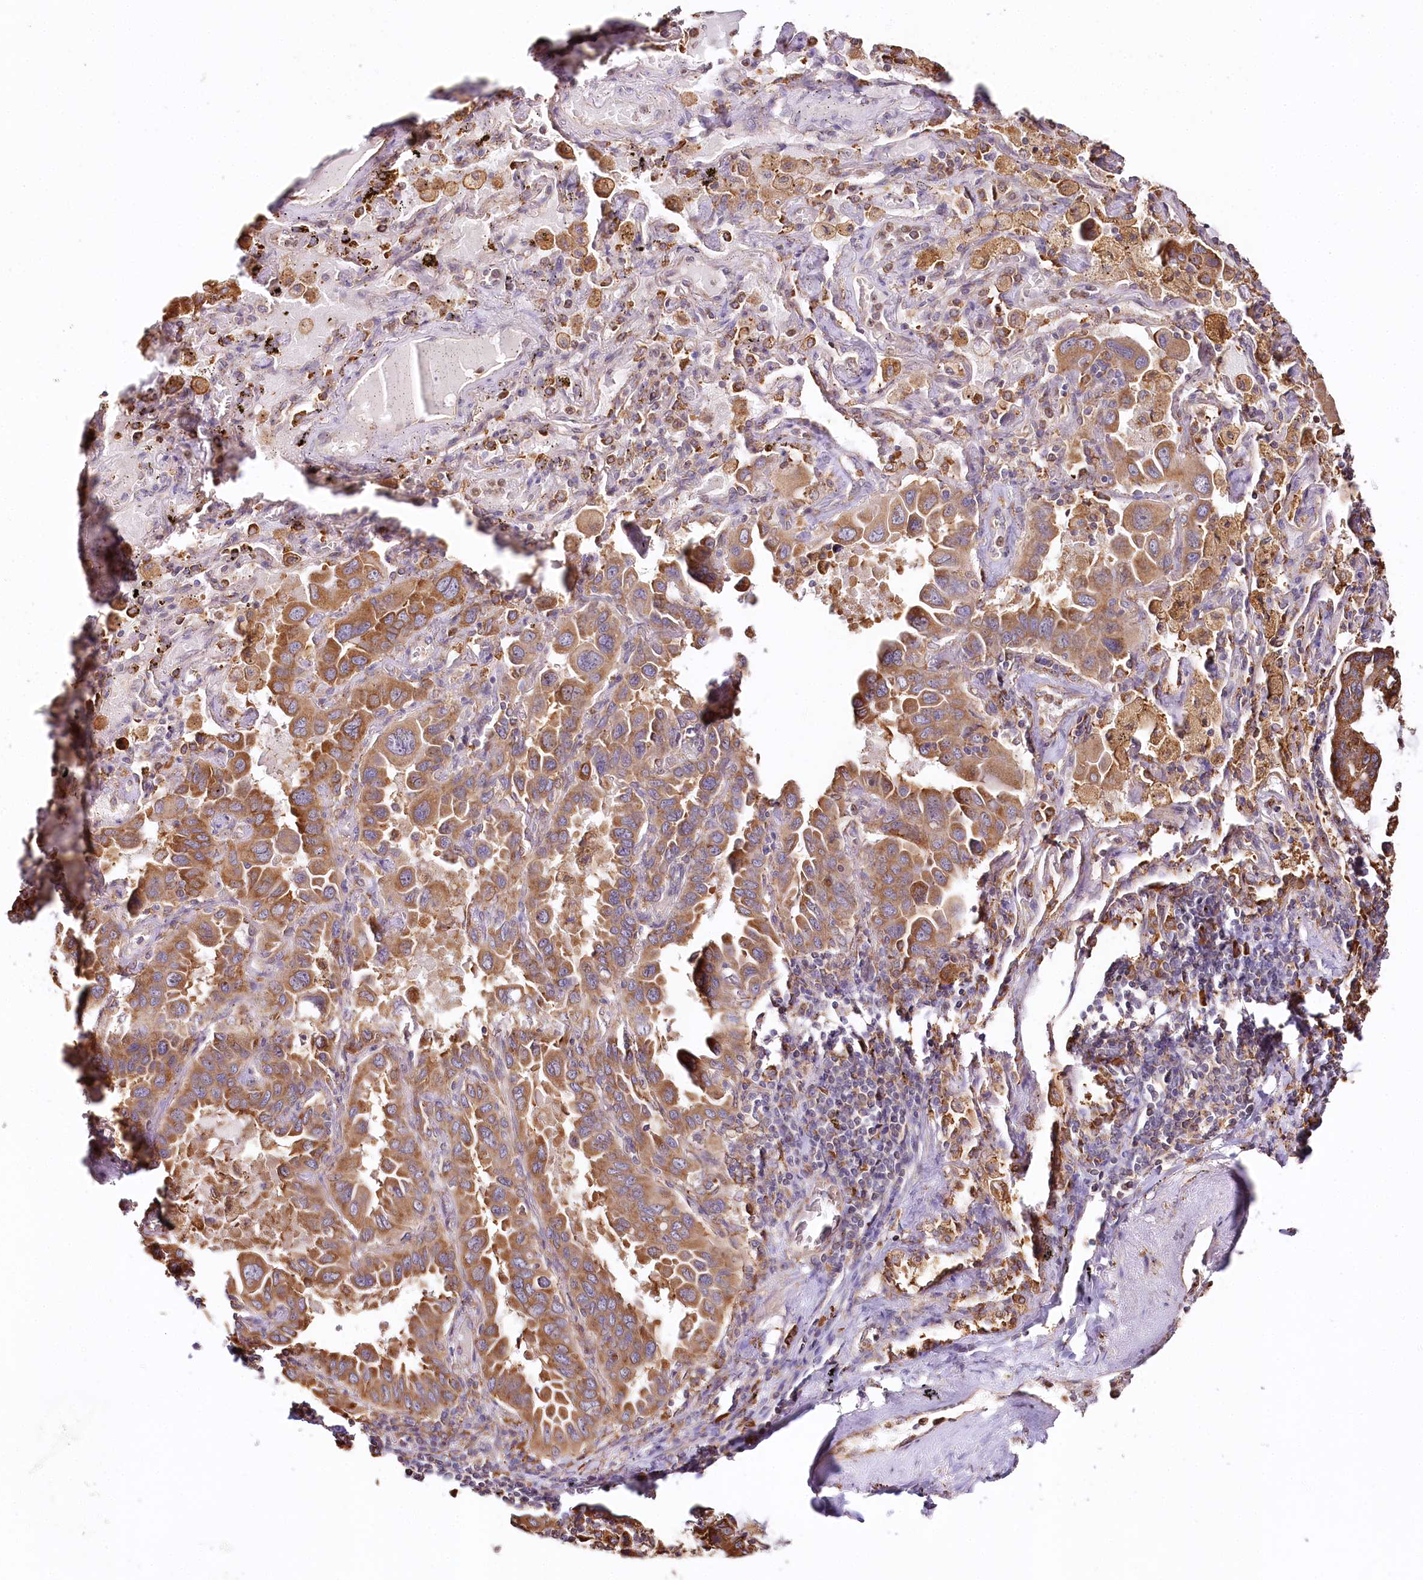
{"staining": {"intensity": "strong", "quantity": ">75%", "location": "cytoplasmic/membranous"}, "tissue": "lung cancer", "cell_type": "Tumor cells", "image_type": "cancer", "snomed": [{"axis": "morphology", "description": "Adenocarcinoma, NOS"}, {"axis": "topography", "description": "Lung"}], "caption": "Protein positivity by immunohistochemistry exhibits strong cytoplasmic/membranous positivity in approximately >75% of tumor cells in lung cancer (adenocarcinoma). (Brightfield microscopy of DAB IHC at high magnification).", "gene": "VEGFA", "patient": {"sex": "male", "age": 64}}